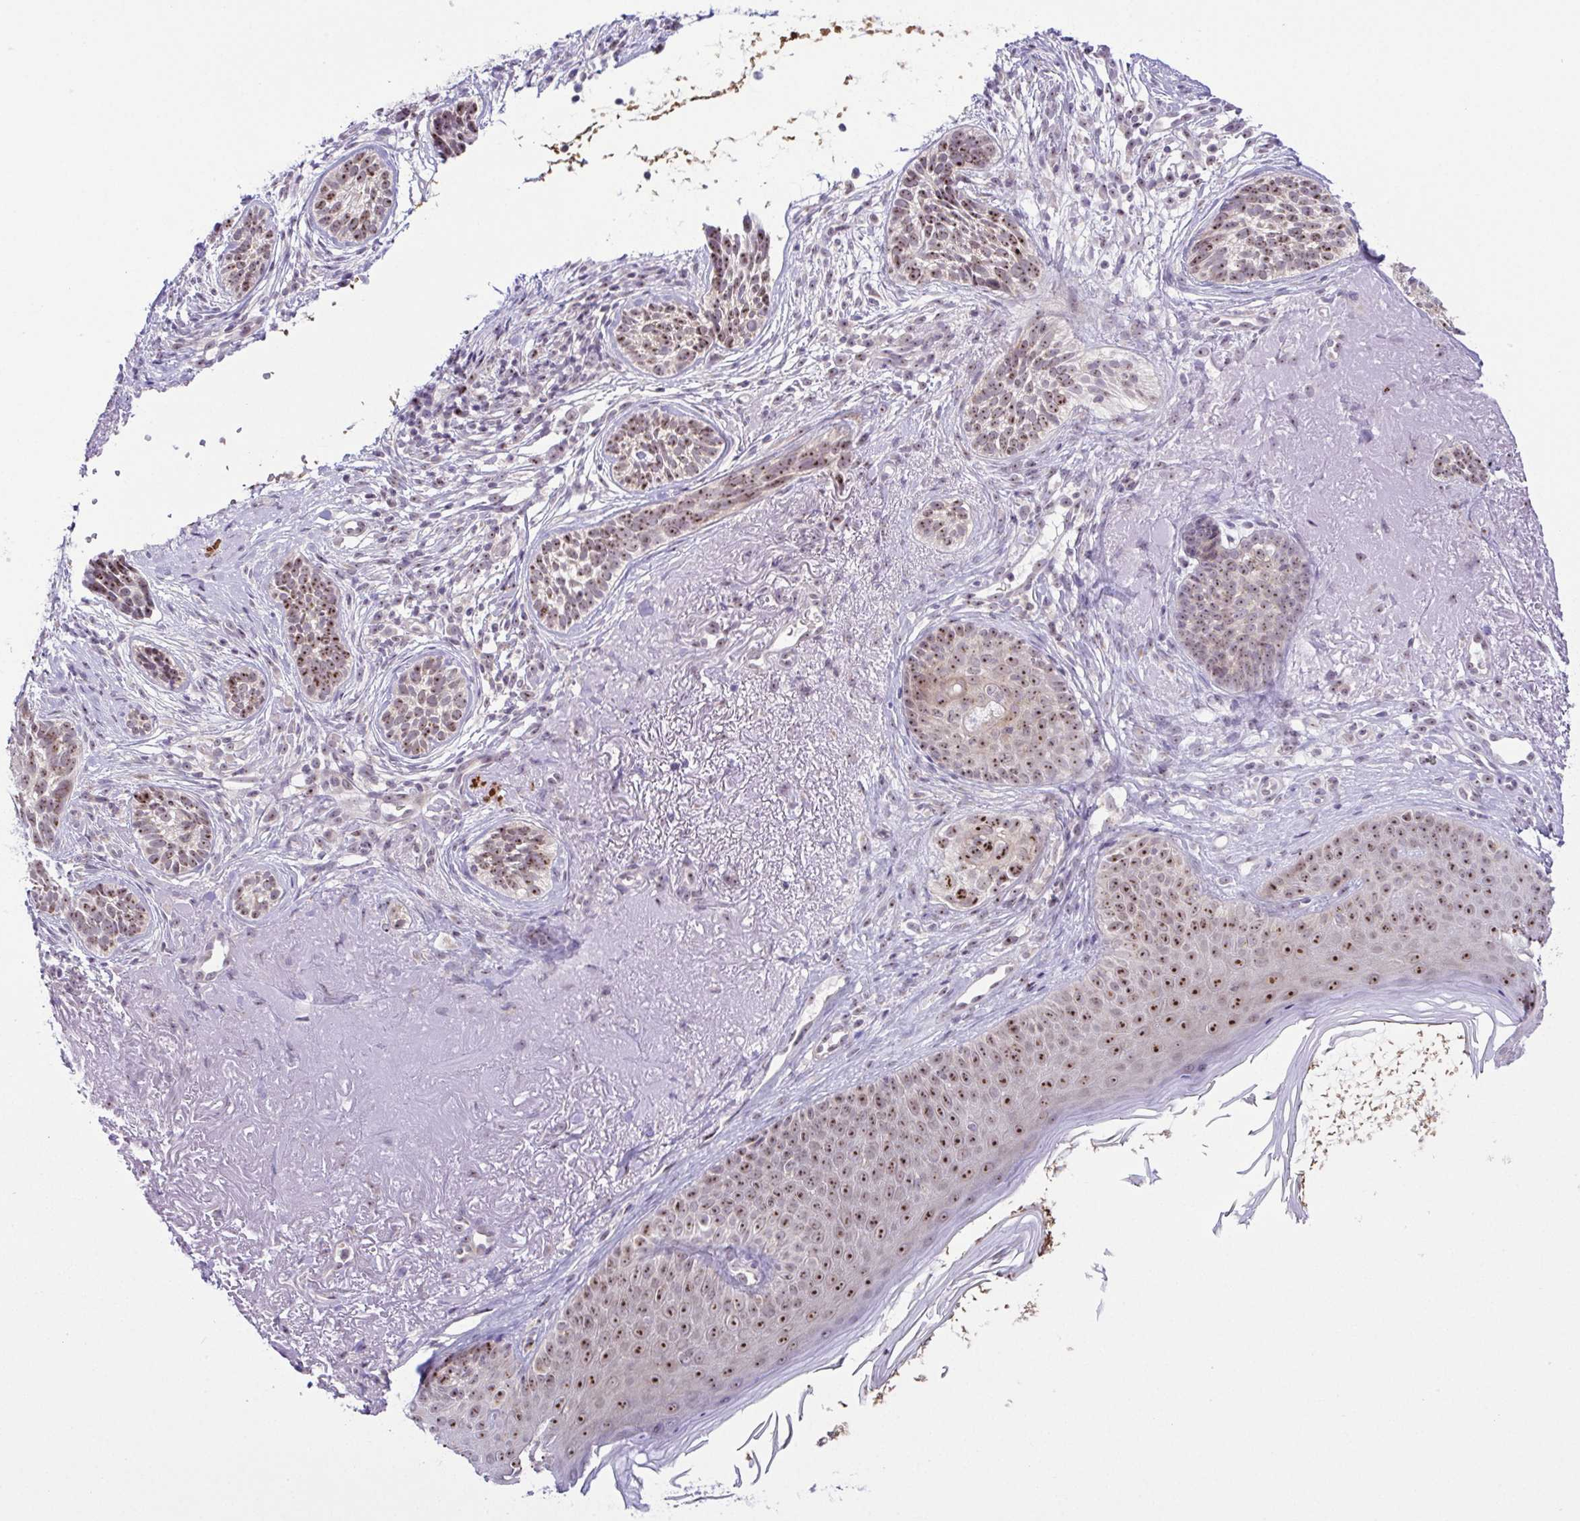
{"staining": {"intensity": "moderate", "quantity": ">75%", "location": "nuclear"}, "tissue": "skin cancer", "cell_type": "Tumor cells", "image_type": "cancer", "snomed": [{"axis": "morphology", "description": "Basal cell carcinoma"}, {"axis": "morphology", "description": "BCC, high aggressive"}, {"axis": "topography", "description": "Skin"}], "caption": "DAB (3,3'-diaminobenzidine) immunohistochemical staining of skin cancer (basal cell carcinoma) exhibits moderate nuclear protein positivity in approximately >75% of tumor cells.", "gene": "RSL24D1", "patient": {"sex": "female", "age": 86}}